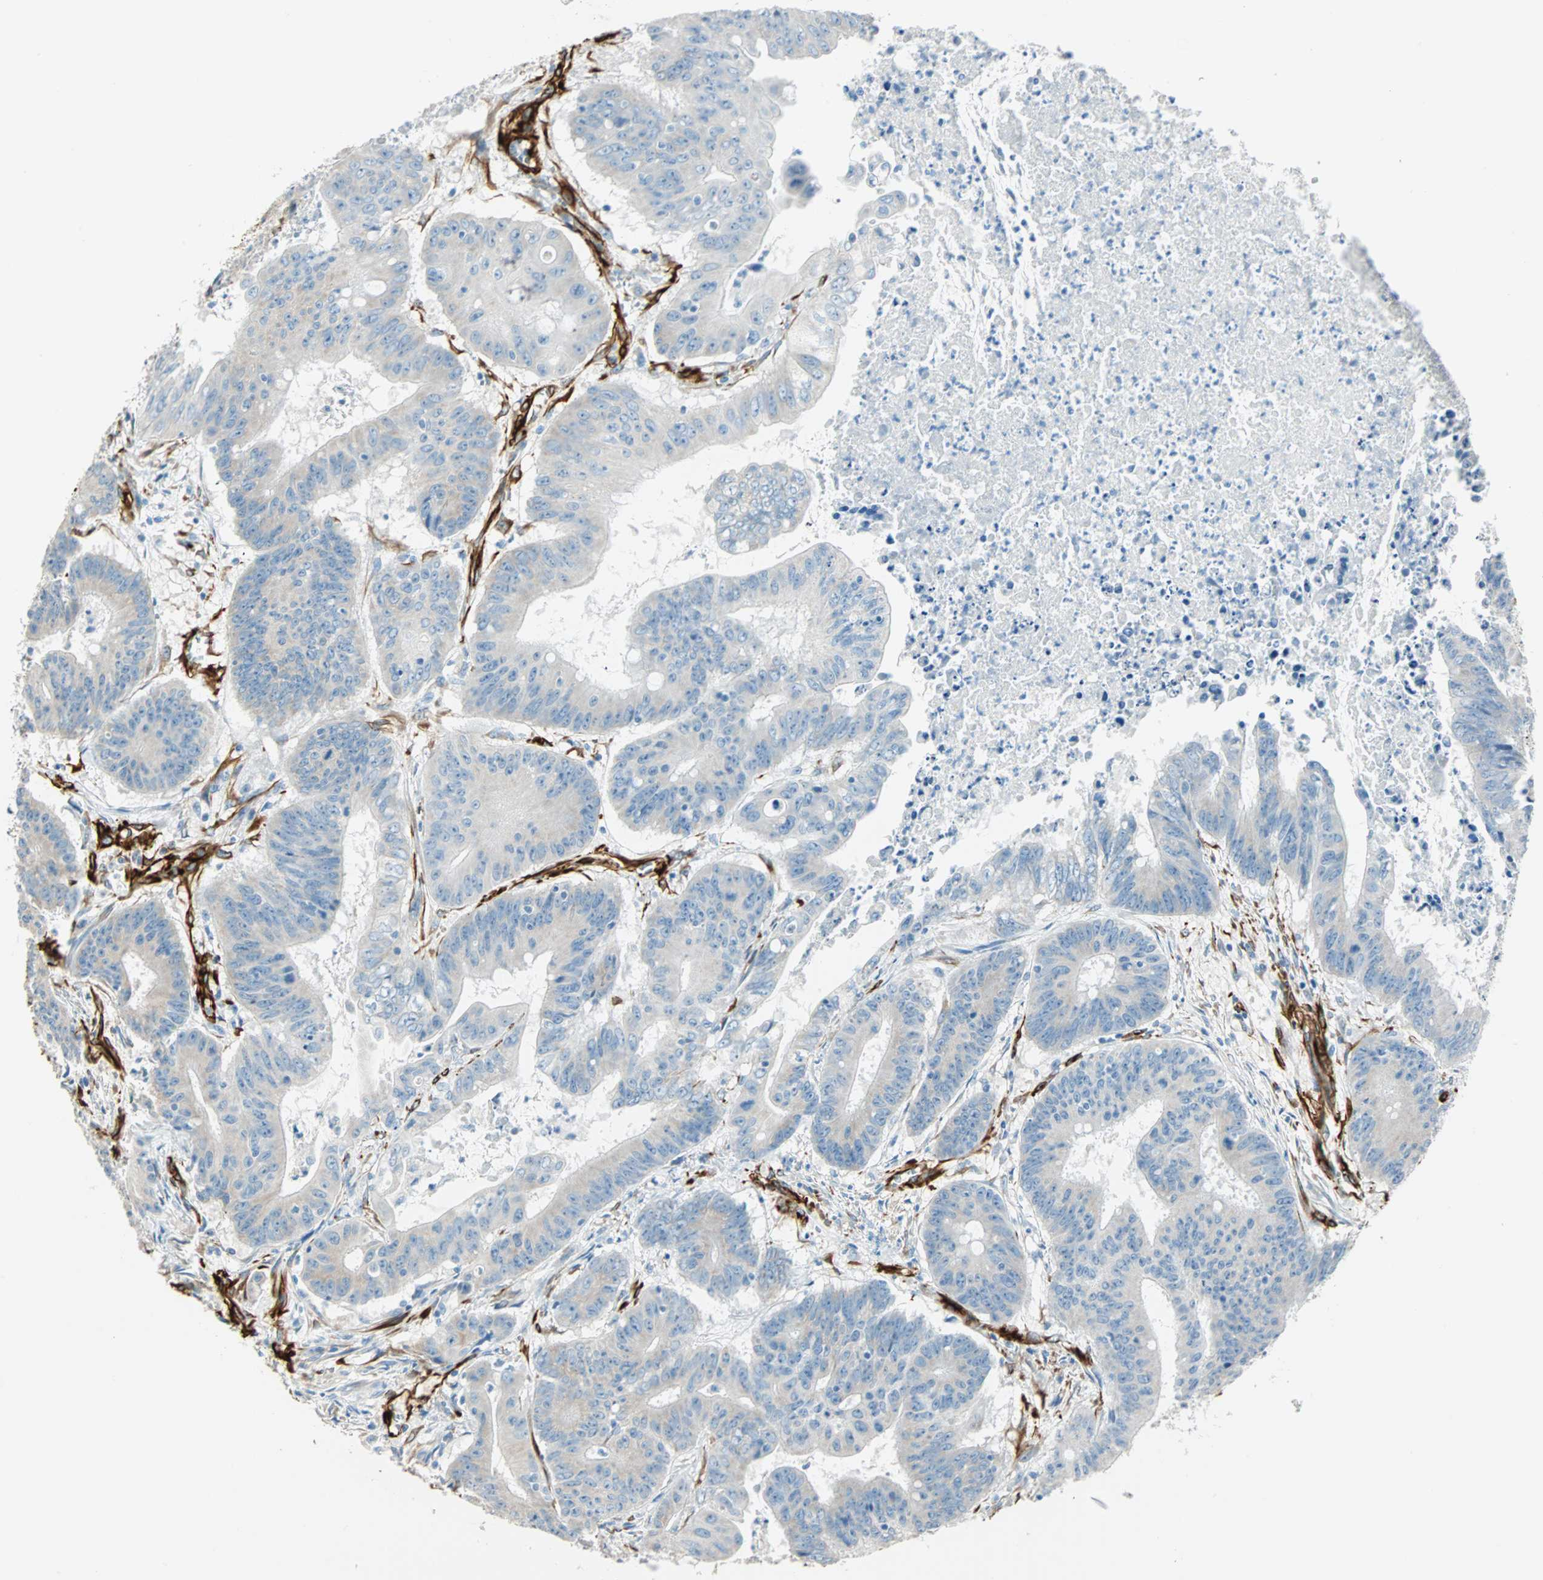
{"staining": {"intensity": "negative", "quantity": "none", "location": "none"}, "tissue": "colorectal cancer", "cell_type": "Tumor cells", "image_type": "cancer", "snomed": [{"axis": "morphology", "description": "Adenocarcinoma, NOS"}, {"axis": "topography", "description": "Colon"}], "caption": "IHC micrograph of colorectal adenocarcinoma stained for a protein (brown), which demonstrates no positivity in tumor cells.", "gene": "NES", "patient": {"sex": "male", "age": 45}}